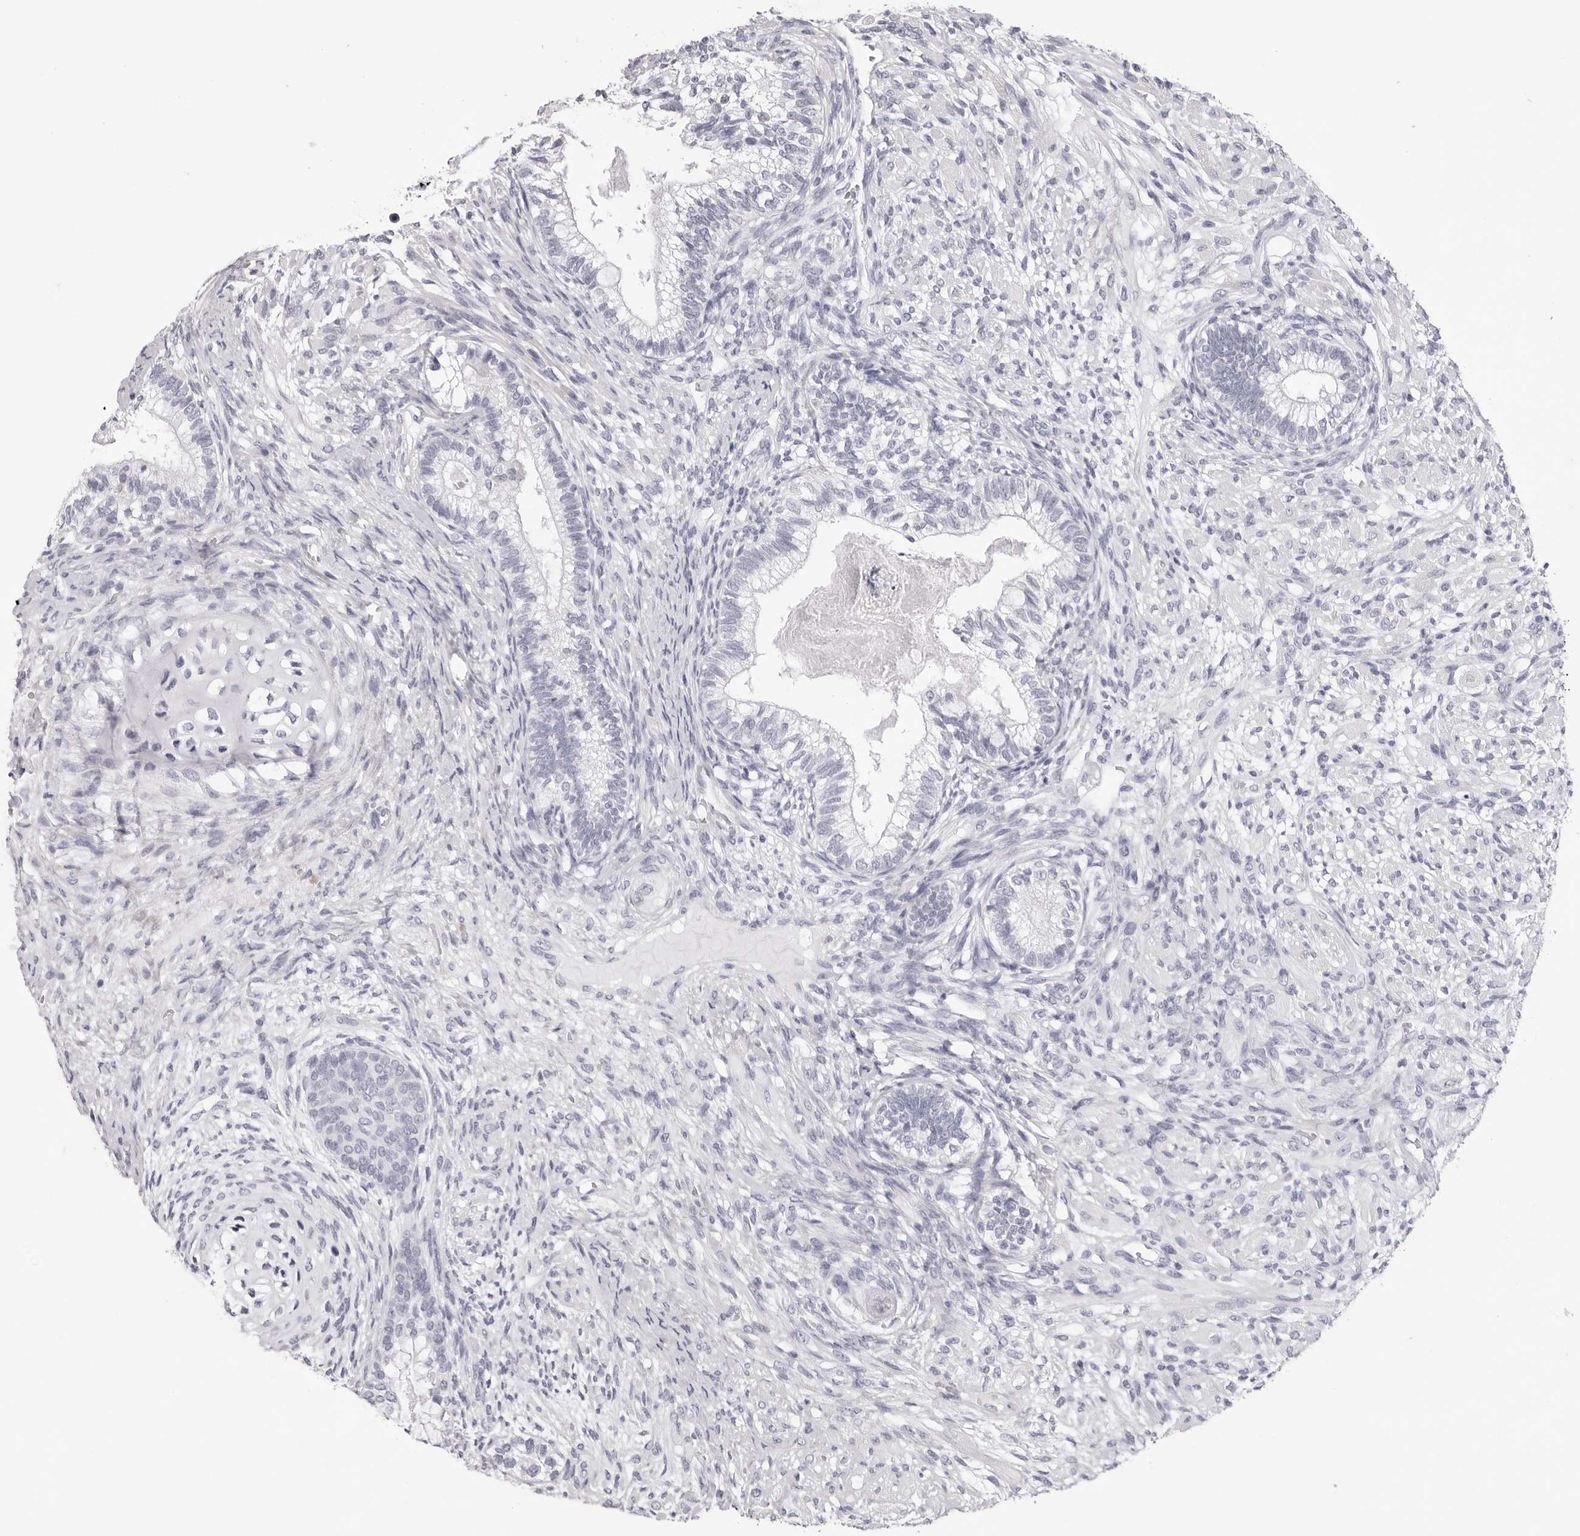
{"staining": {"intensity": "negative", "quantity": "none", "location": "none"}, "tissue": "testis cancer", "cell_type": "Tumor cells", "image_type": "cancer", "snomed": [{"axis": "morphology", "description": "Seminoma, NOS"}, {"axis": "morphology", "description": "Carcinoma, Embryonal, NOS"}, {"axis": "topography", "description": "Testis"}], "caption": "The IHC photomicrograph has no significant positivity in tumor cells of testis cancer tissue. Nuclei are stained in blue.", "gene": "SMIM2", "patient": {"sex": "male", "age": 28}}